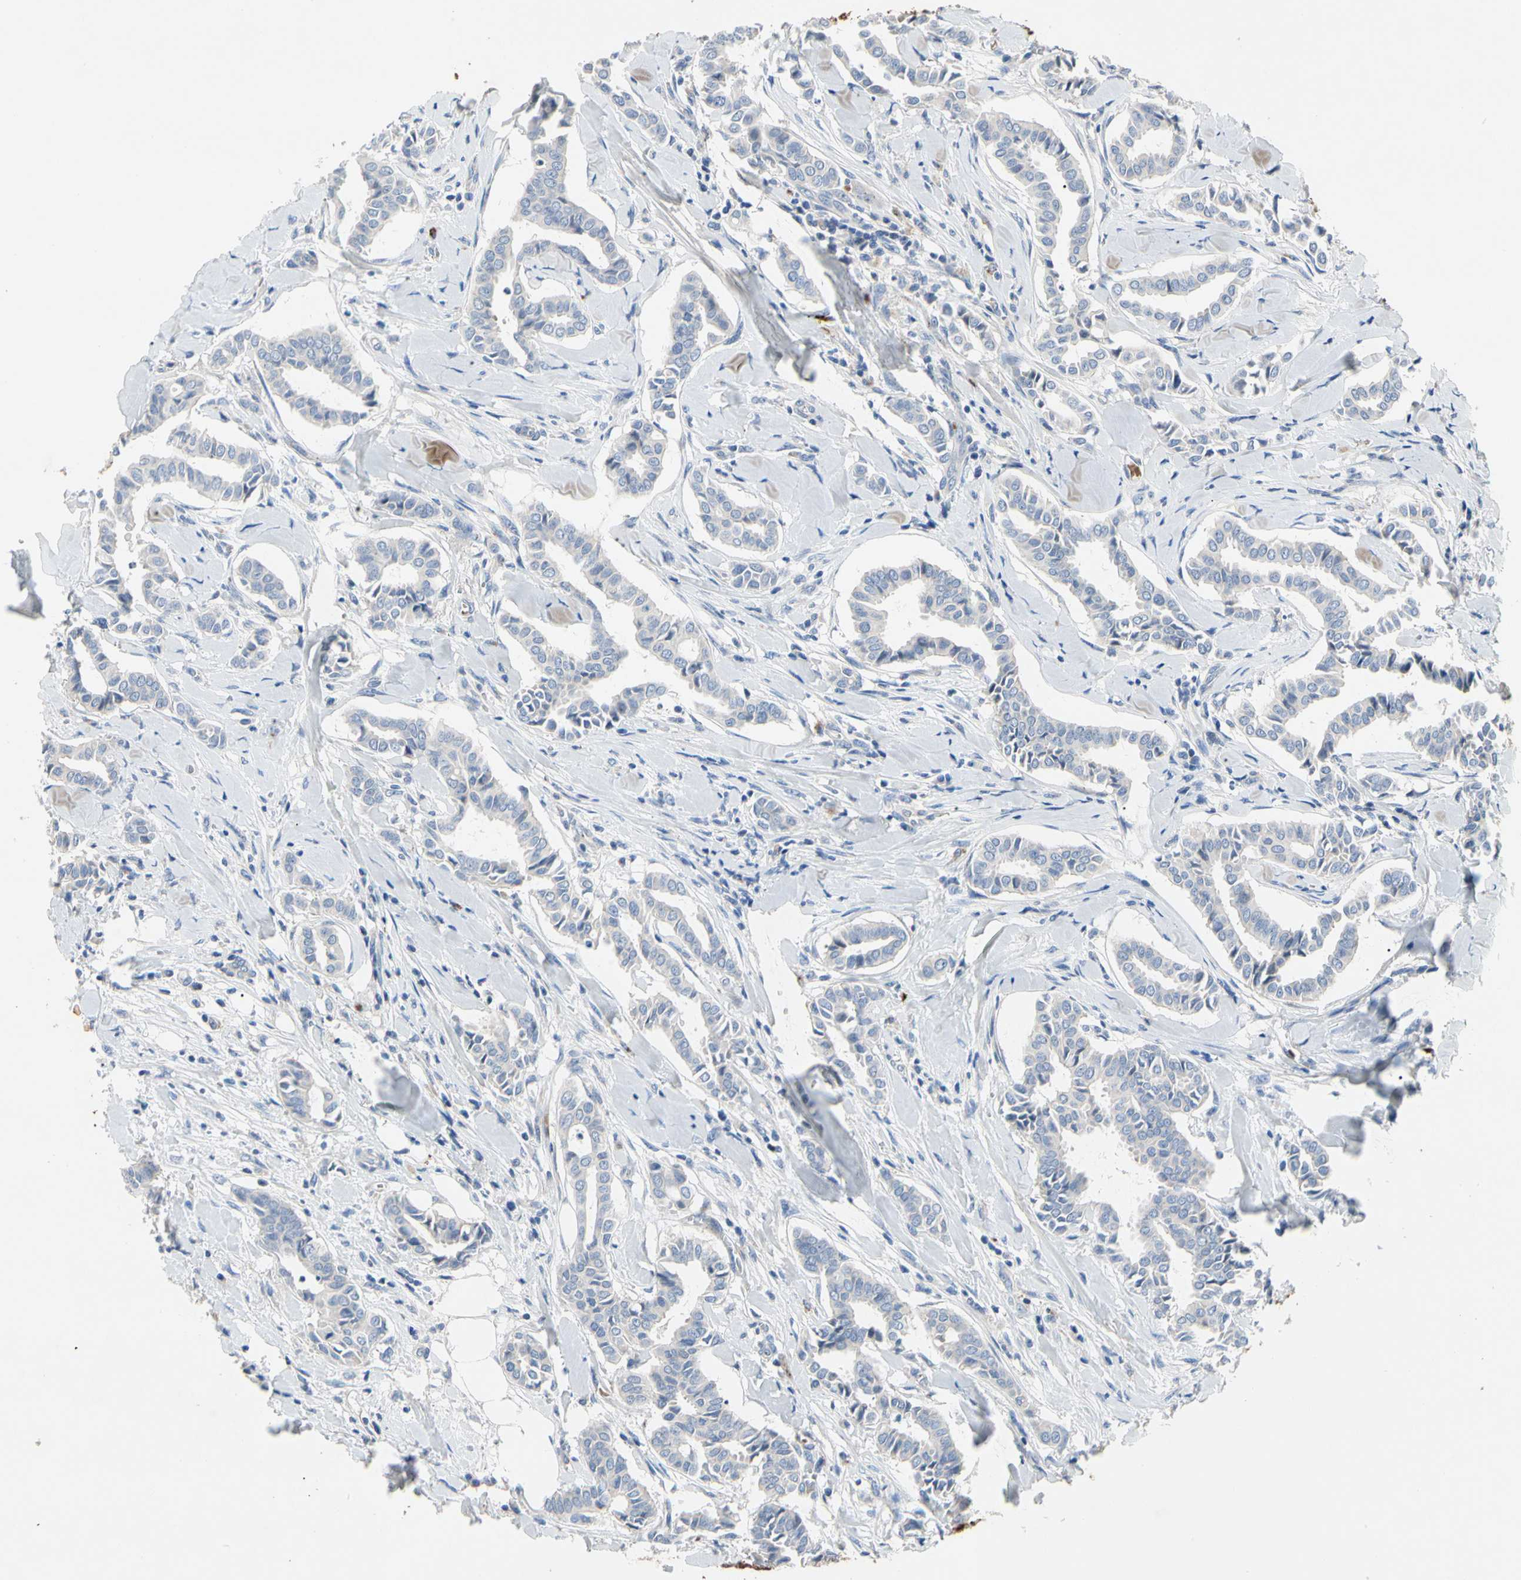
{"staining": {"intensity": "negative", "quantity": "none", "location": "none"}, "tissue": "head and neck cancer", "cell_type": "Tumor cells", "image_type": "cancer", "snomed": [{"axis": "morphology", "description": "Adenocarcinoma, NOS"}, {"axis": "topography", "description": "Salivary gland"}, {"axis": "topography", "description": "Head-Neck"}], "caption": "This is a image of immunohistochemistry staining of head and neck cancer, which shows no expression in tumor cells.", "gene": "RETSAT", "patient": {"sex": "female", "age": 59}}